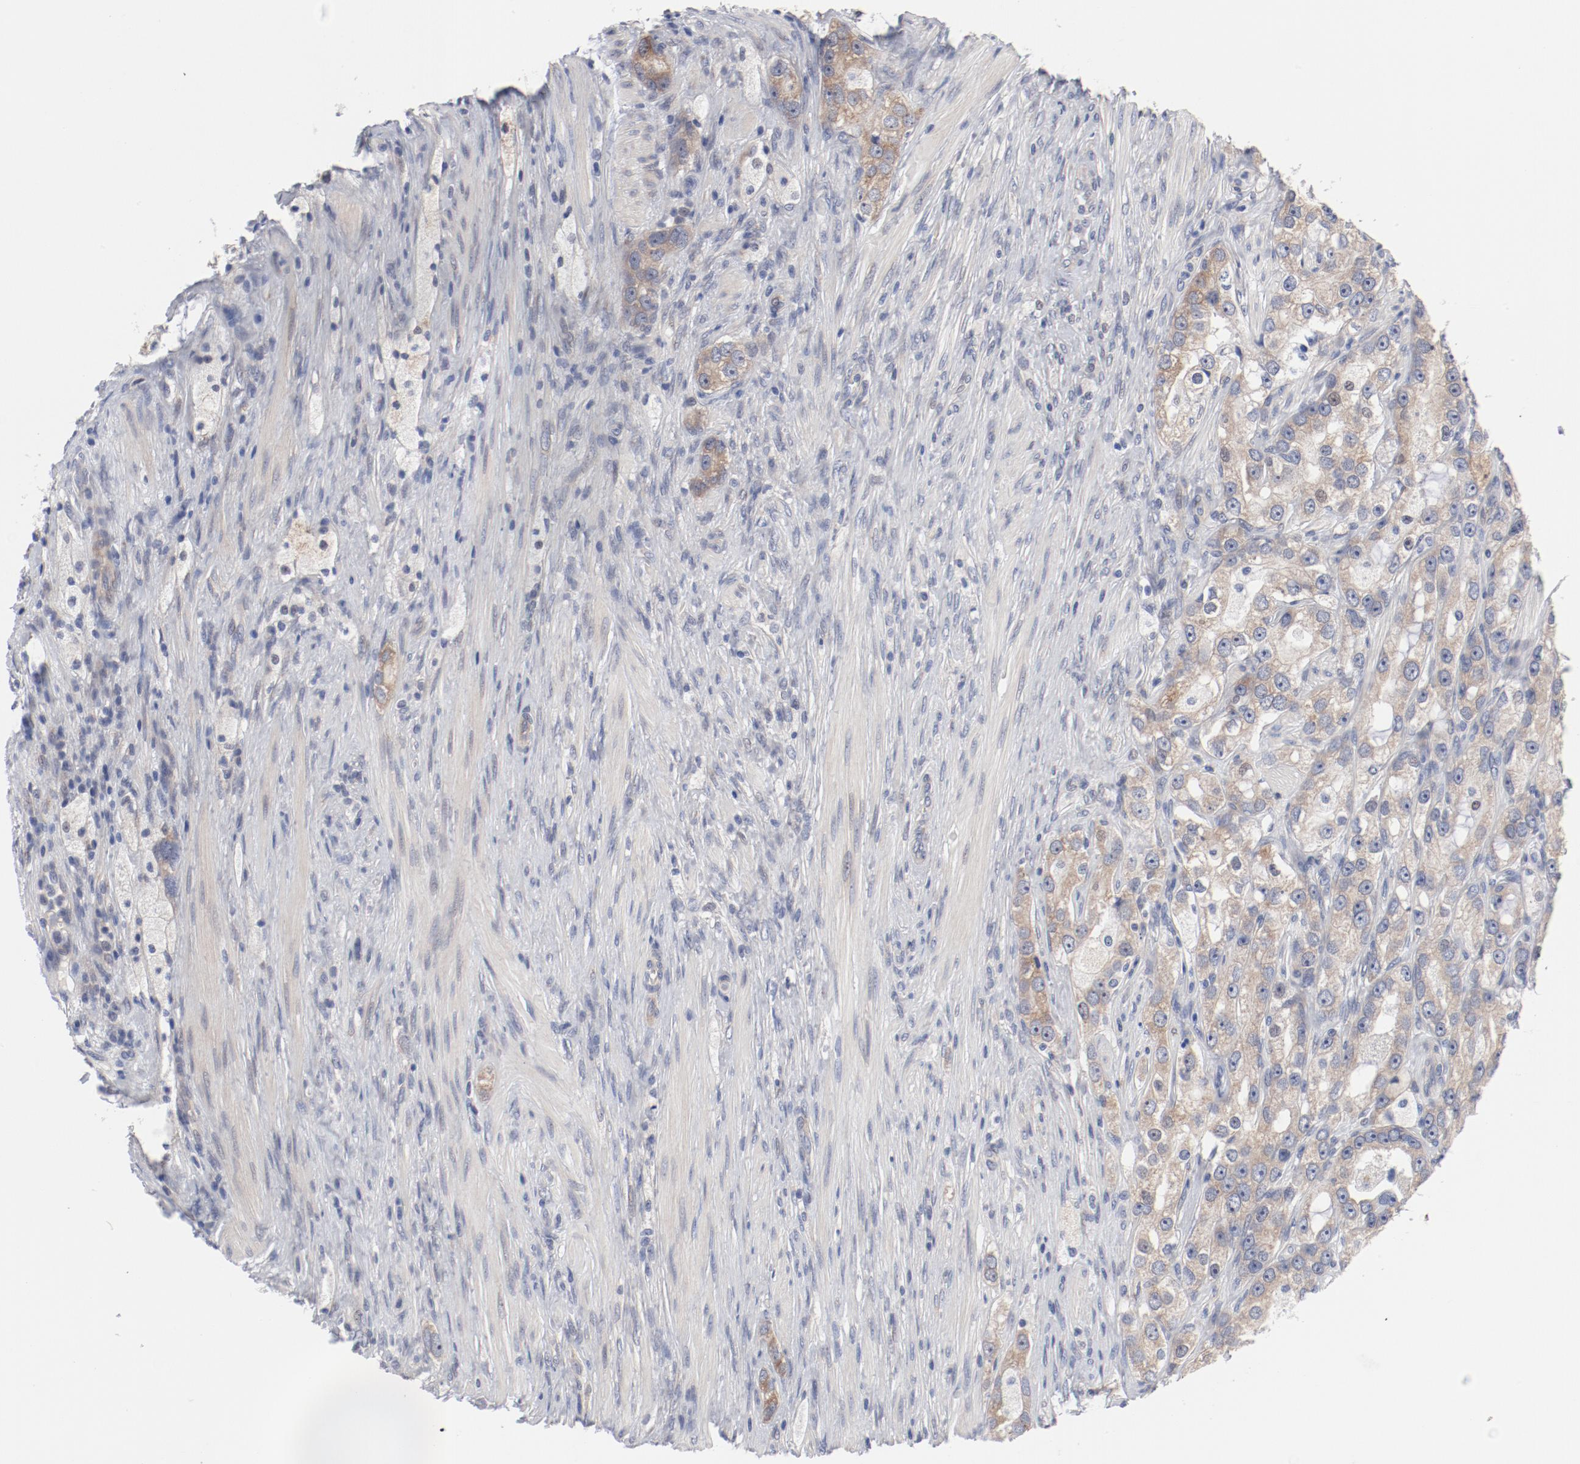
{"staining": {"intensity": "weak", "quantity": "<25%", "location": "cytoplasmic/membranous"}, "tissue": "prostate cancer", "cell_type": "Tumor cells", "image_type": "cancer", "snomed": [{"axis": "morphology", "description": "Adenocarcinoma, High grade"}, {"axis": "topography", "description": "Prostate"}], "caption": "Immunohistochemical staining of human prostate cancer (high-grade adenocarcinoma) demonstrates no significant positivity in tumor cells.", "gene": "GPR143", "patient": {"sex": "male", "age": 63}}